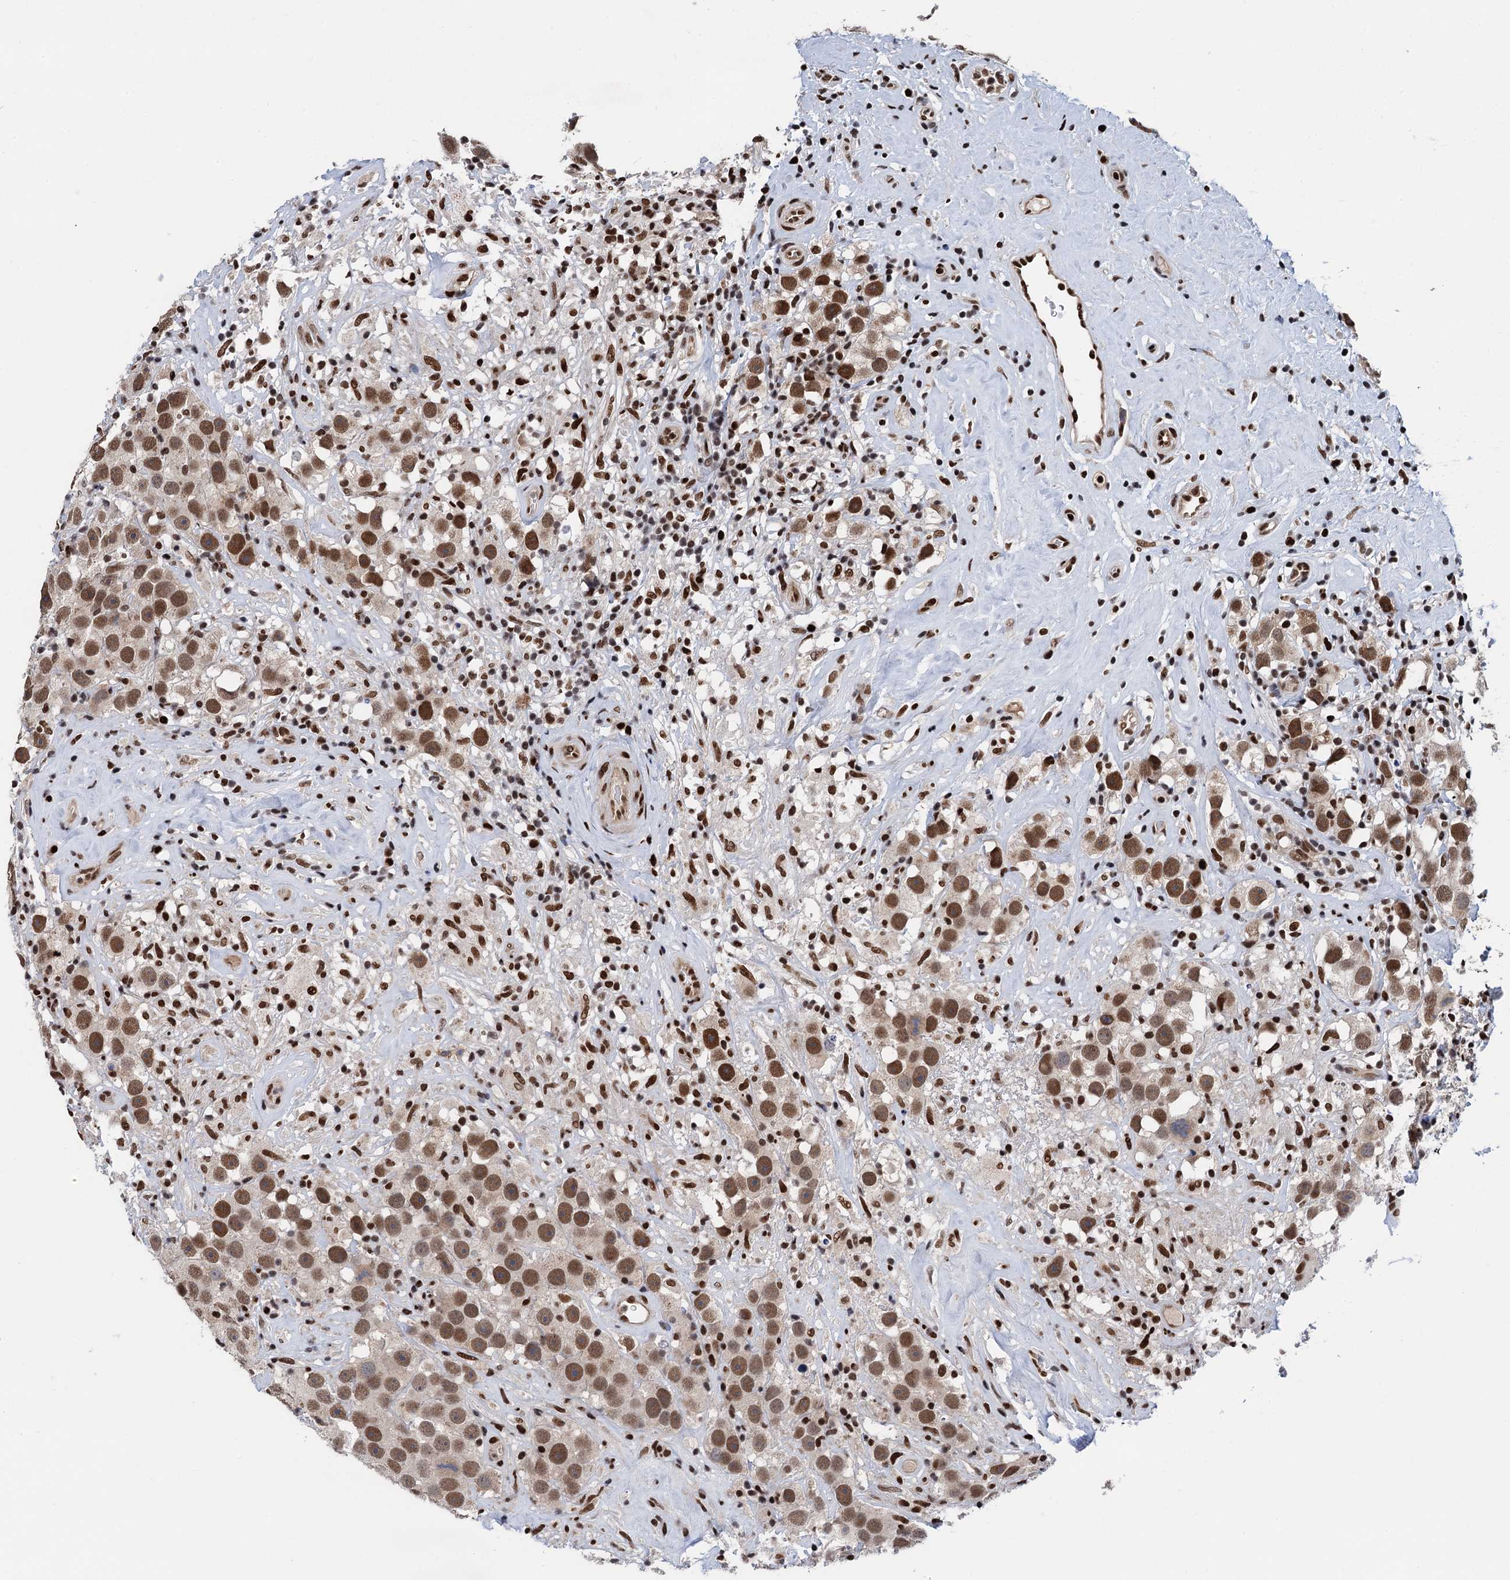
{"staining": {"intensity": "moderate", "quantity": ">75%", "location": "nuclear"}, "tissue": "testis cancer", "cell_type": "Tumor cells", "image_type": "cancer", "snomed": [{"axis": "morphology", "description": "Seminoma, NOS"}, {"axis": "topography", "description": "Testis"}], "caption": "IHC histopathology image of human seminoma (testis) stained for a protein (brown), which demonstrates medium levels of moderate nuclear staining in about >75% of tumor cells.", "gene": "PPP4R1", "patient": {"sex": "male", "age": 49}}